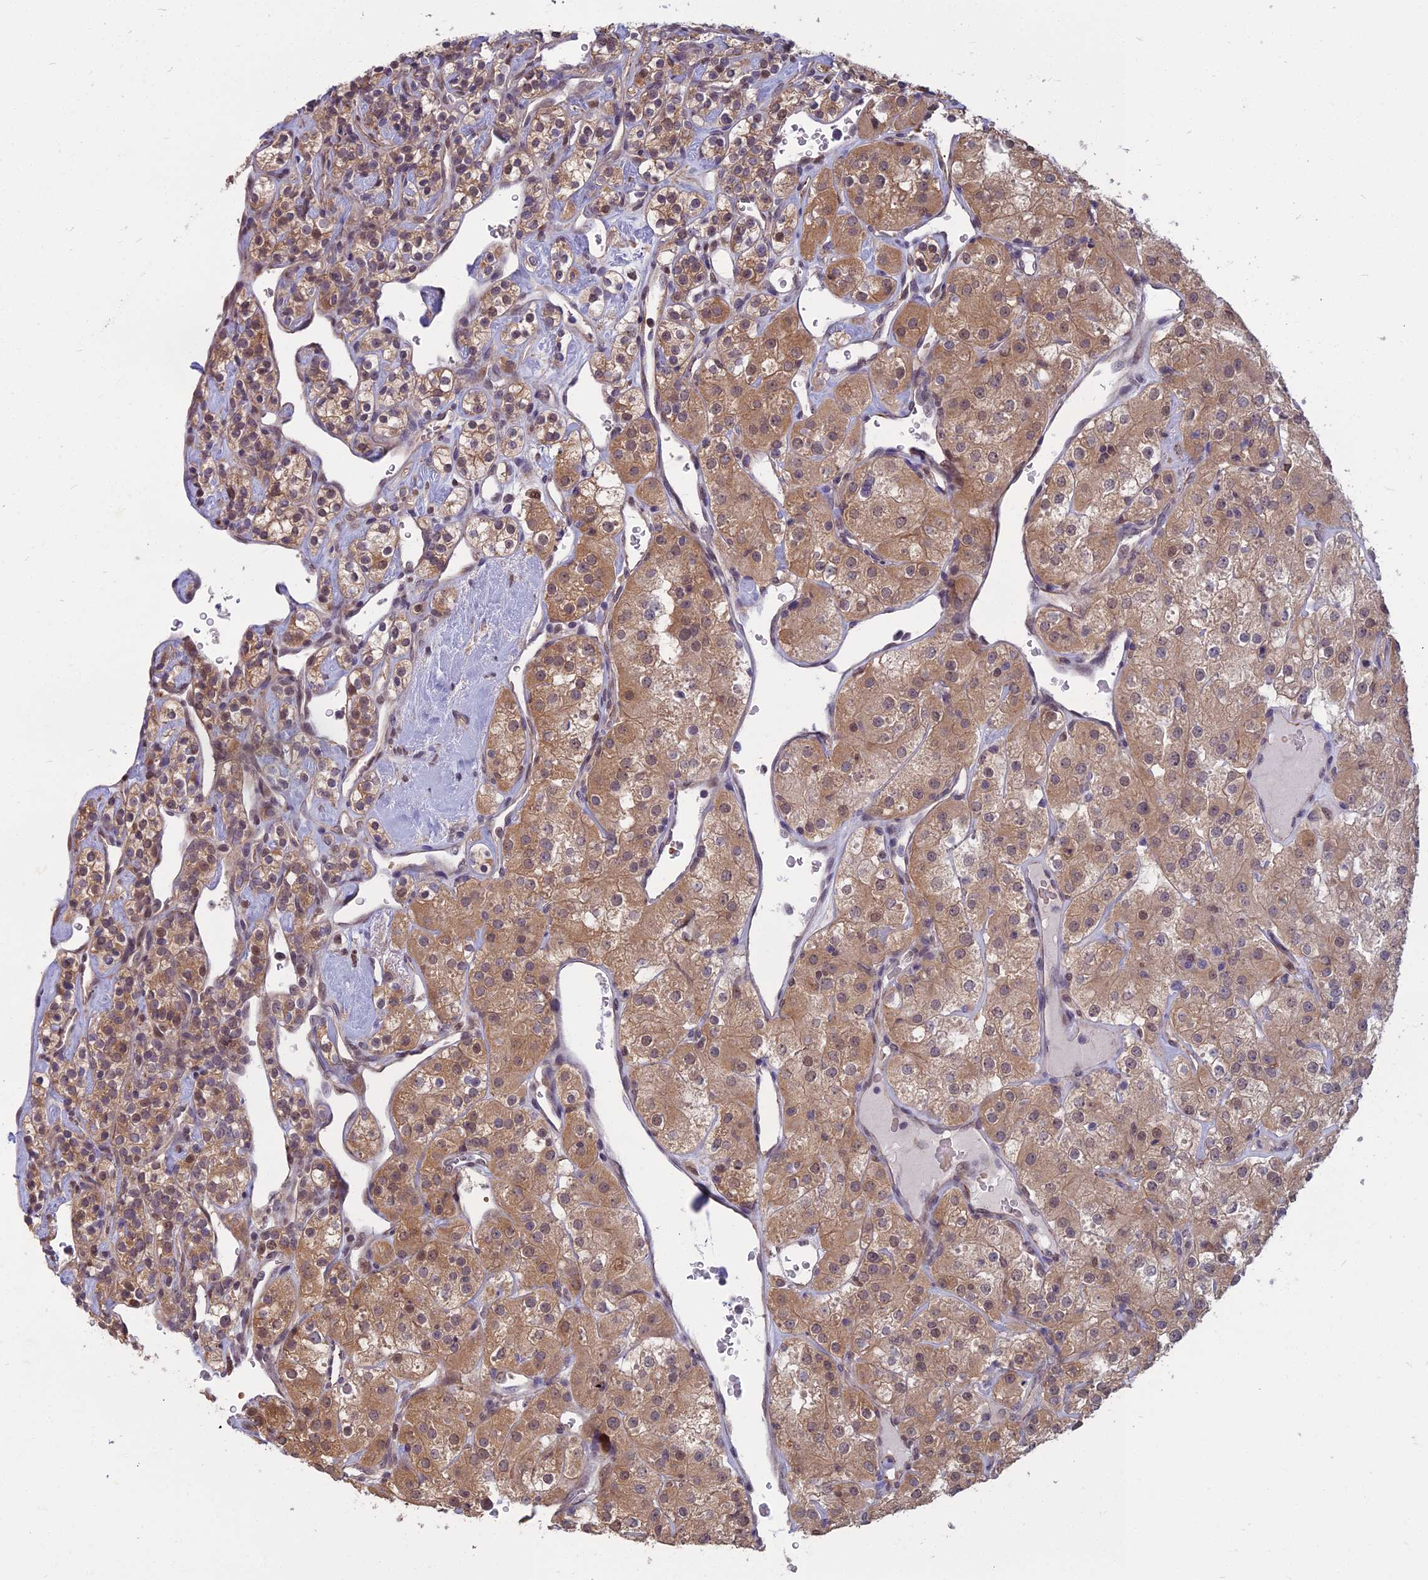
{"staining": {"intensity": "moderate", "quantity": "25%-75%", "location": "cytoplasmic/membranous,nuclear"}, "tissue": "renal cancer", "cell_type": "Tumor cells", "image_type": "cancer", "snomed": [{"axis": "morphology", "description": "Adenocarcinoma, NOS"}, {"axis": "topography", "description": "Kidney"}], "caption": "Renal cancer was stained to show a protein in brown. There is medium levels of moderate cytoplasmic/membranous and nuclear staining in approximately 25%-75% of tumor cells.", "gene": "NR4A3", "patient": {"sex": "male", "age": 77}}